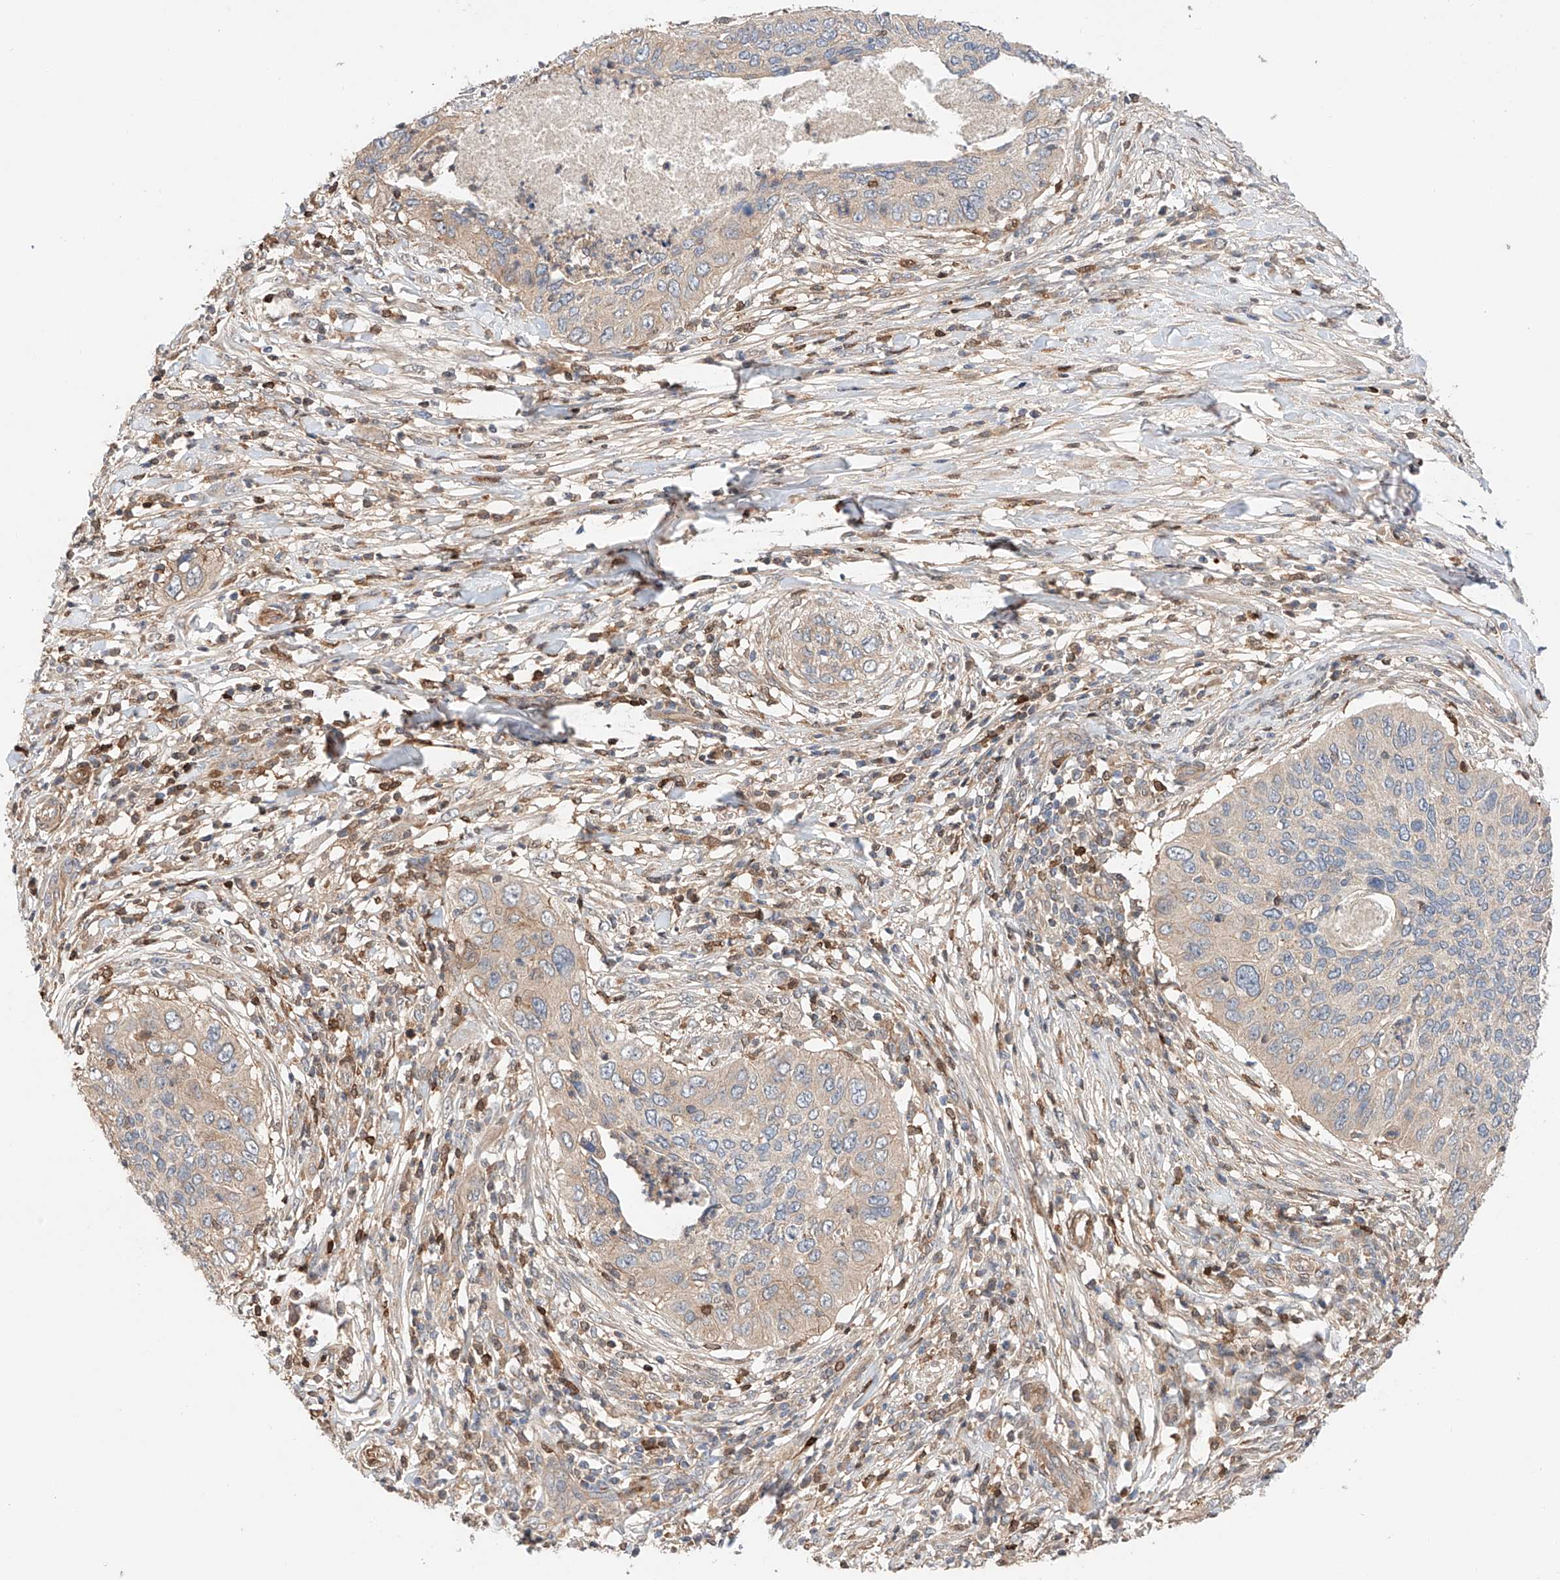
{"staining": {"intensity": "weak", "quantity": "25%-75%", "location": "cytoplasmic/membranous"}, "tissue": "cervical cancer", "cell_type": "Tumor cells", "image_type": "cancer", "snomed": [{"axis": "morphology", "description": "Squamous cell carcinoma, NOS"}, {"axis": "topography", "description": "Cervix"}], "caption": "Protein expression by immunohistochemistry (IHC) exhibits weak cytoplasmic/membranous staining in about 25%-75% of tumor cells in cervical cancer (squamous cell carcinoma).", "gene": "IGSF22", "patient": {"sex": "female", "age": 38}}